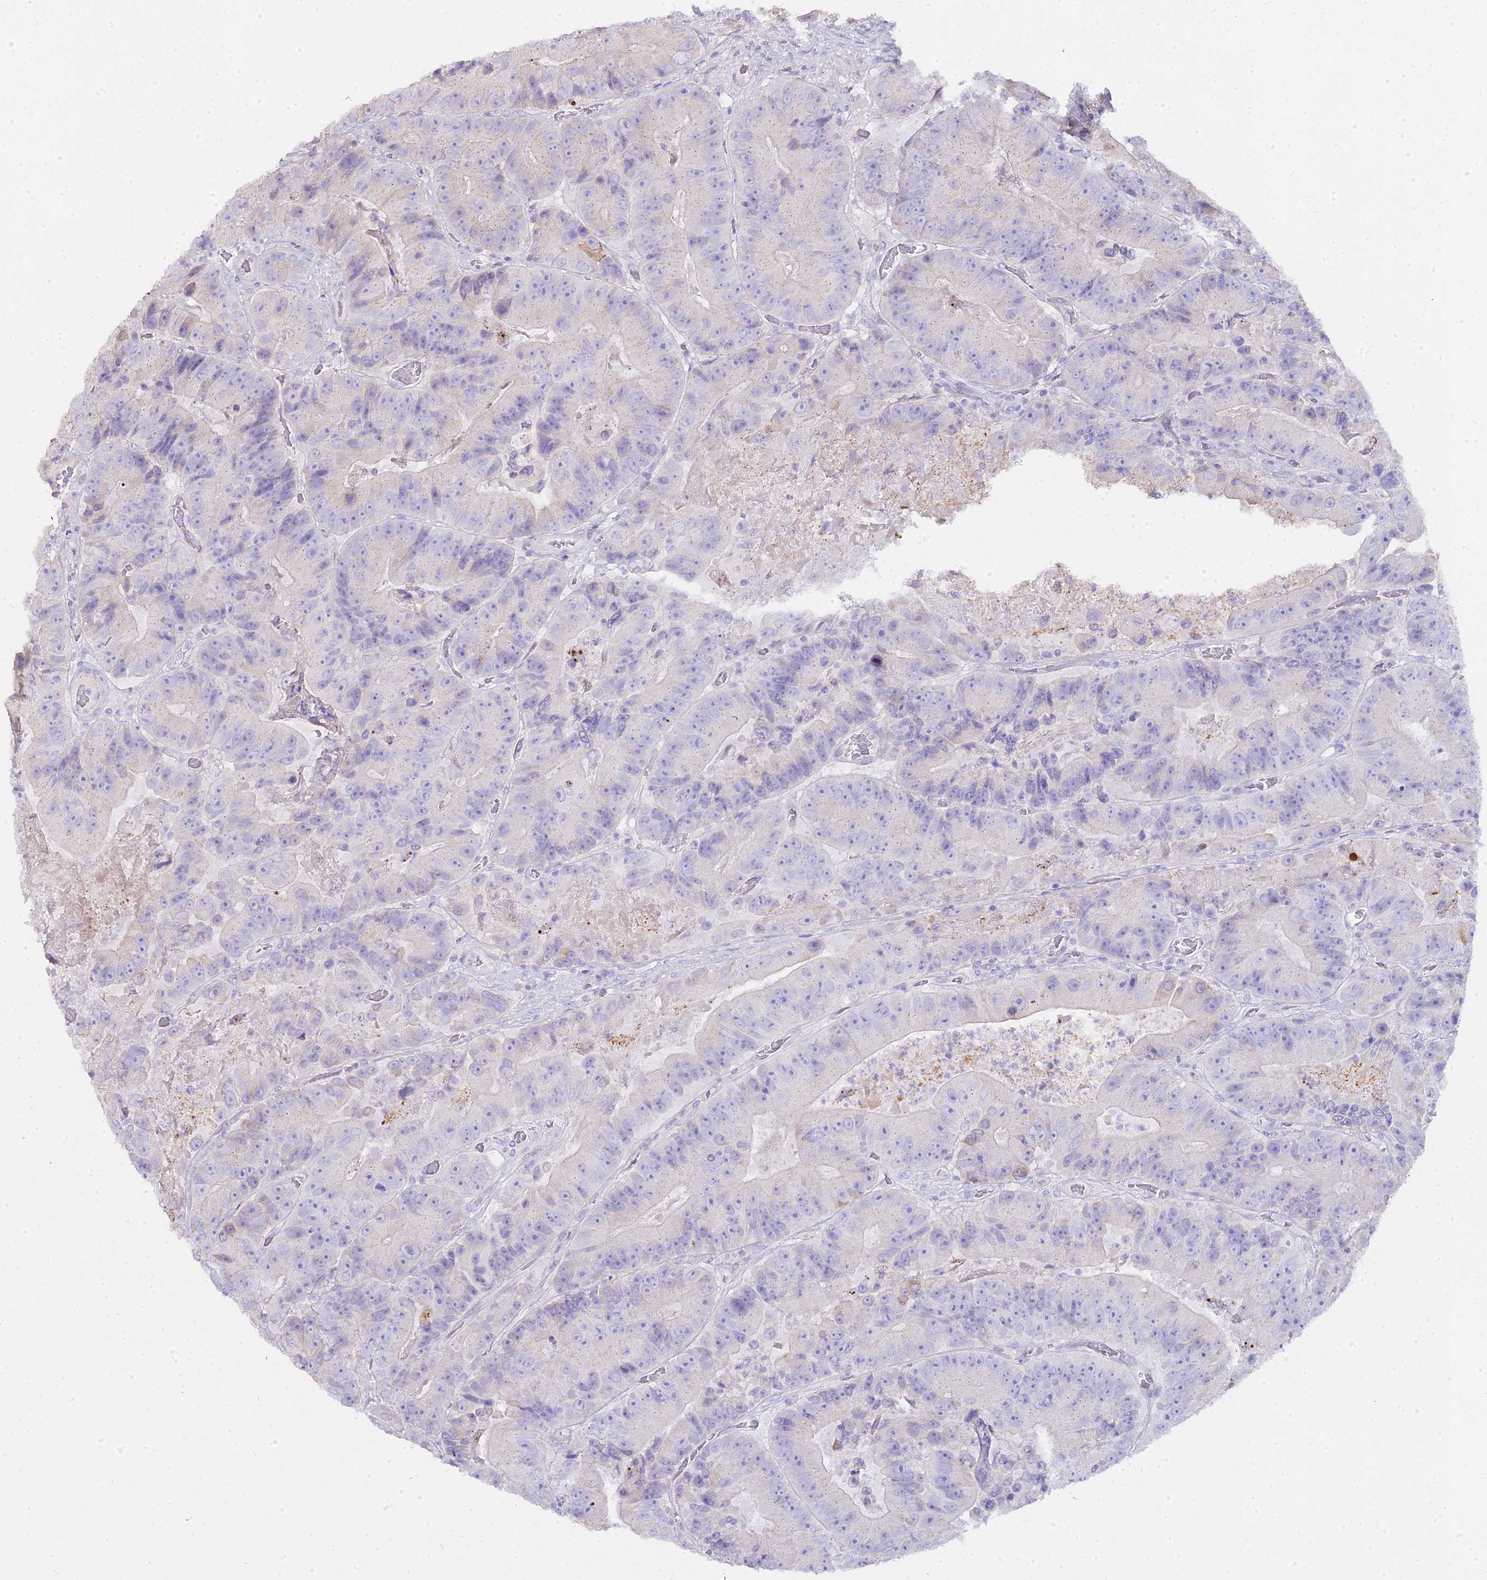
{"staining": {"intensity": "negative", "quantity": "none", "location": "none"}, "tissue": "colorectal cancer", "cell_type": "Tumor cells", "image_type": "cancer", "snomed": [{"axis": "morphology", "description": "Adenocarcinoma, NOS"}, {"axis": "topography", "description": "Colon"}], "caption": "Immunohistochemistry micrograph of human adenocarcinoma (colorectal) stained for a protein (brown), which shows no staining in tumor cells. (DAB (3,3'-diaminobenzidine) immunohistochemistry visualized using brightfield microscopy, high magnification).", "gene": "GLYAT", "patient": {"sex": "female", "age": 86}}